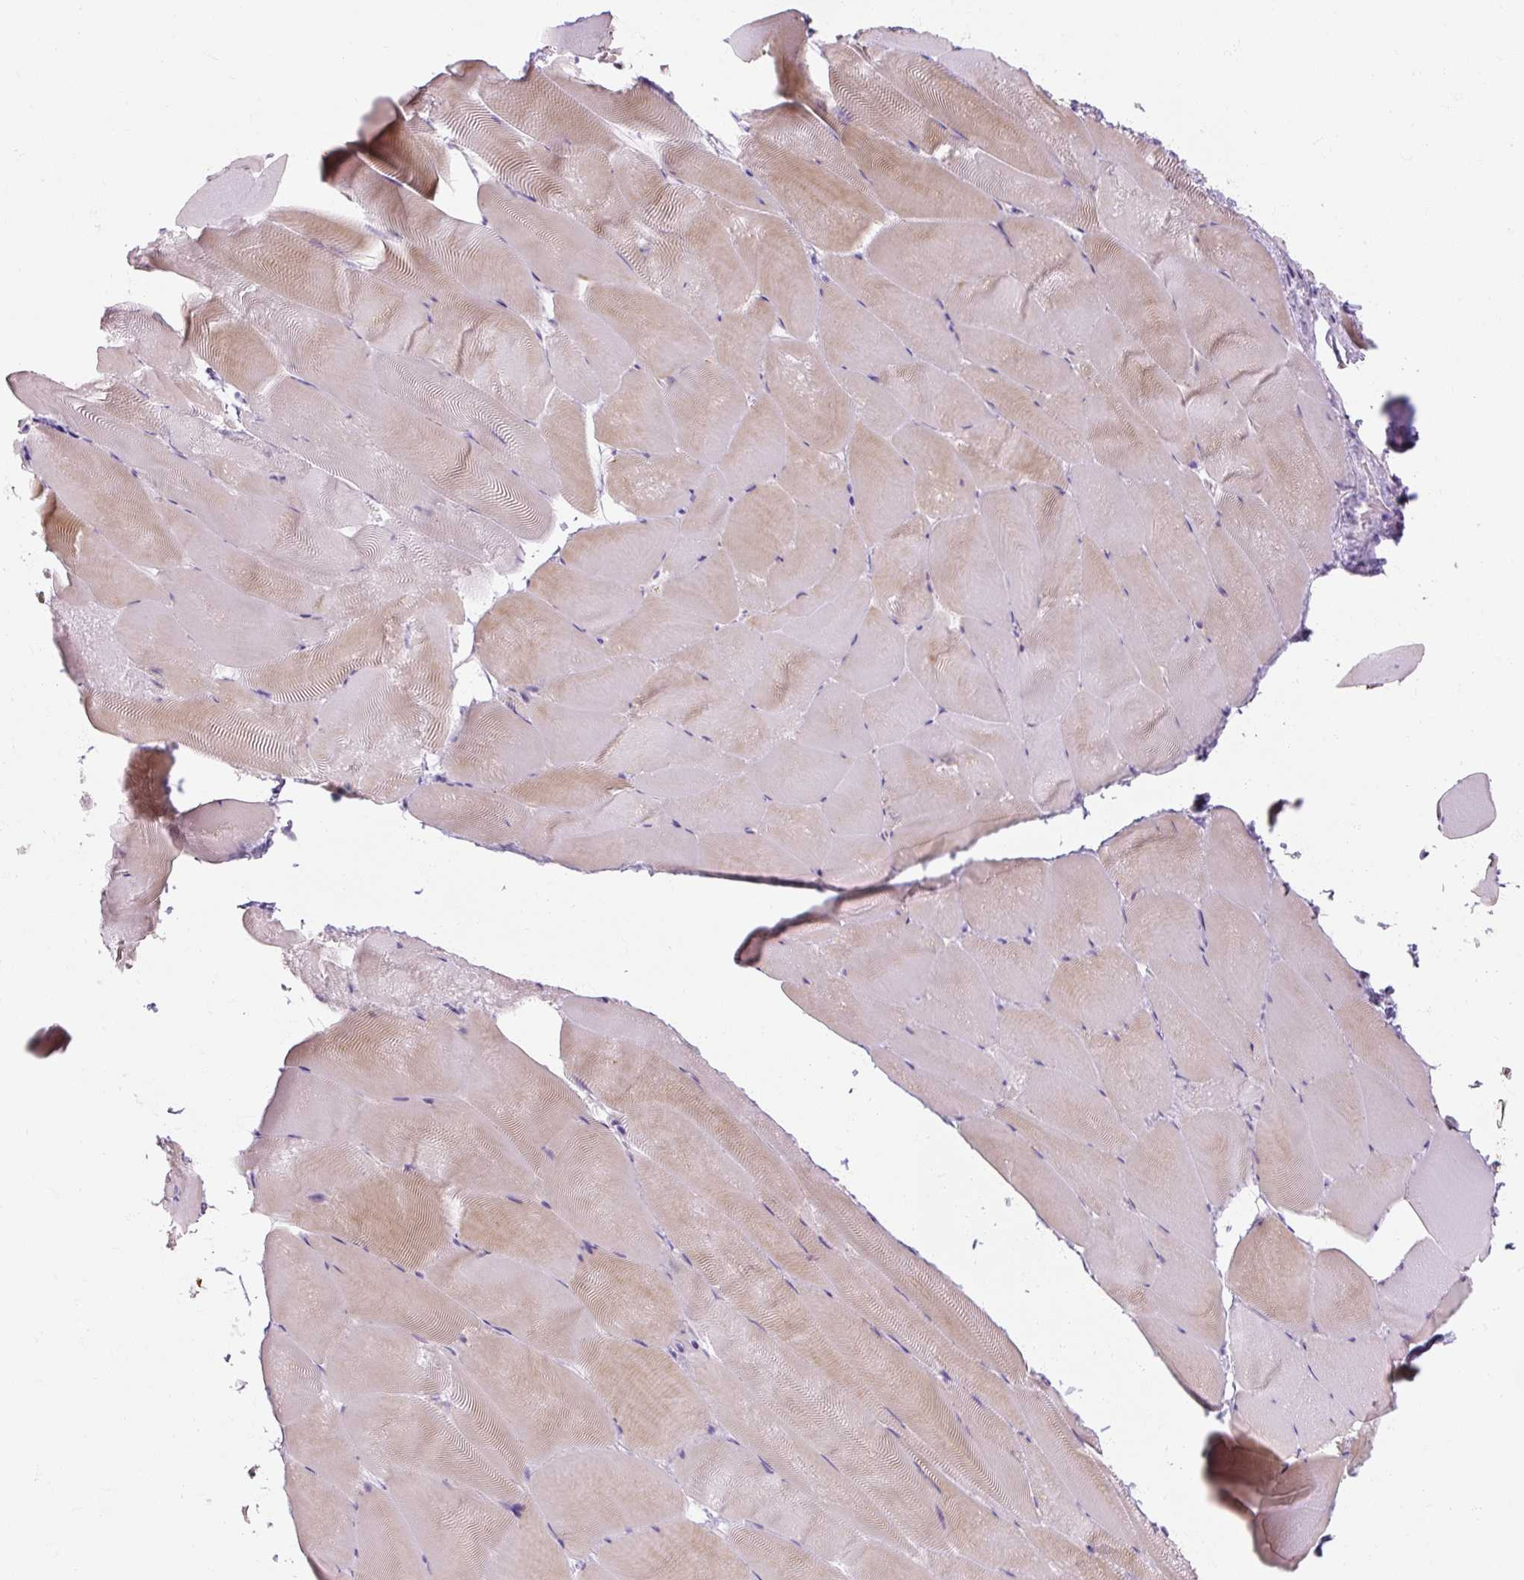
{"staining": {"intensity": "weak", "quantity": "25%-75%", "location": "cytoplasmic/membranous"}, "tissue": "skeletal muscle", "cell_type": "Myocytes", "image_type": "normal", "snomed": [{"axis": "morphology", "description": "Normal tissue, NOS"}, {"axis": "topography", "description": "Skeletal muscle"}], "caption": "Brown immunohistochemical staining in benign skeletal muscle shows weak cytoplasmic/membranous staining in approximately 25%-75% of myocytes.", "gene": "NFE2L3", "patient": {"sex": "female", "age": 64}}